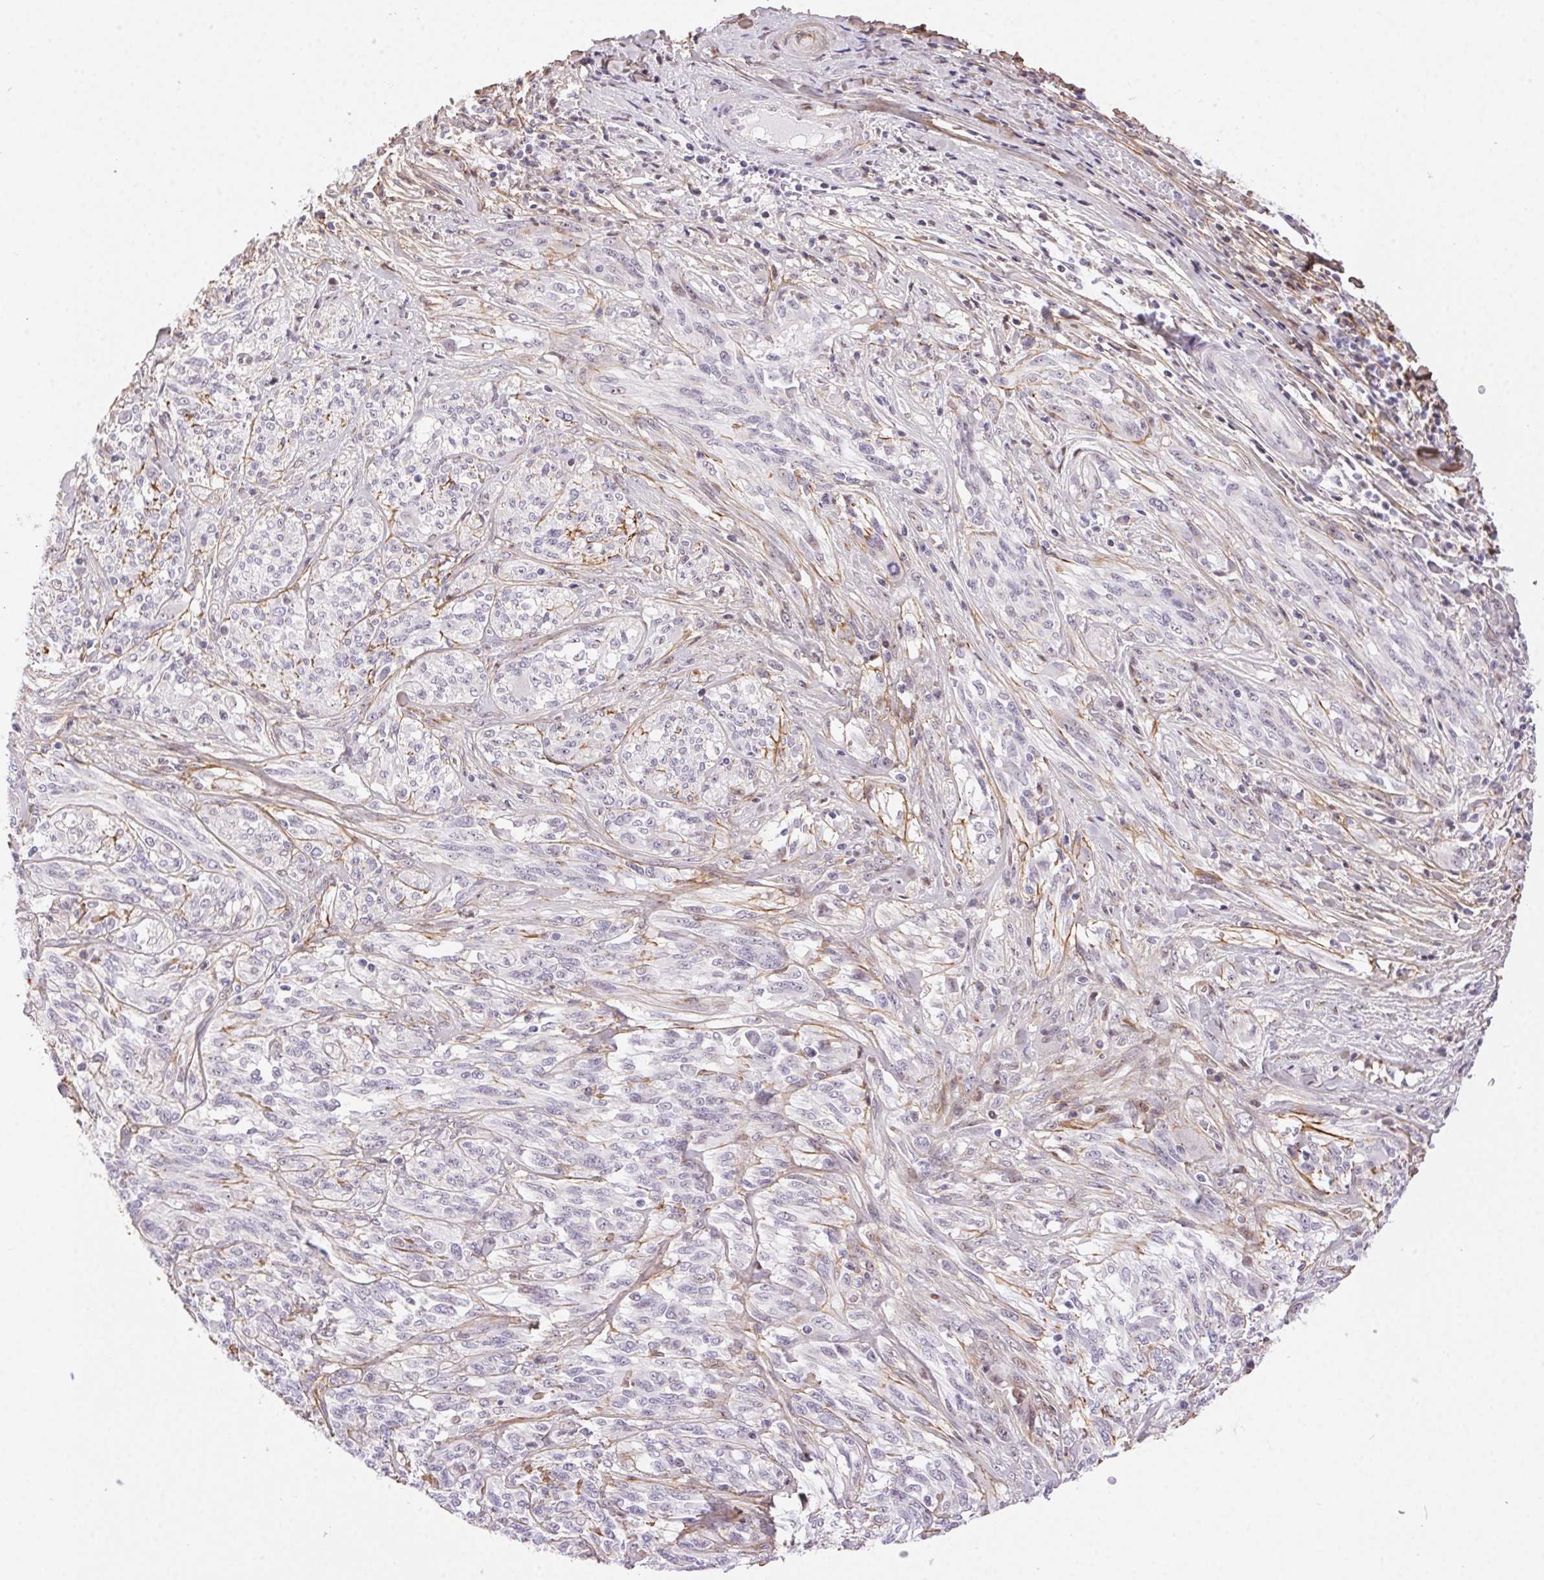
{"staining": {"intensity": "weak", "quantity": "<25%", "location": "nuclear"}, "tissue": "melanoma", "cell_type": "Tumor cells", "image_type": "cancer", "snomed": [{"axis": "morphology", "description": "Malignant melanoma, NOS"}, {"axis": "topography", "description": "Skin"}], "caption": "The IHC micrograph has no significant positivity in tumor cells of malignant melanoma tissue. The staining is performed using DAB brown chromogen with nuclei counter-stained in using hematoxylin.", "gene": "PDZD2", "patient": {"sex": "female", "age": 91}}